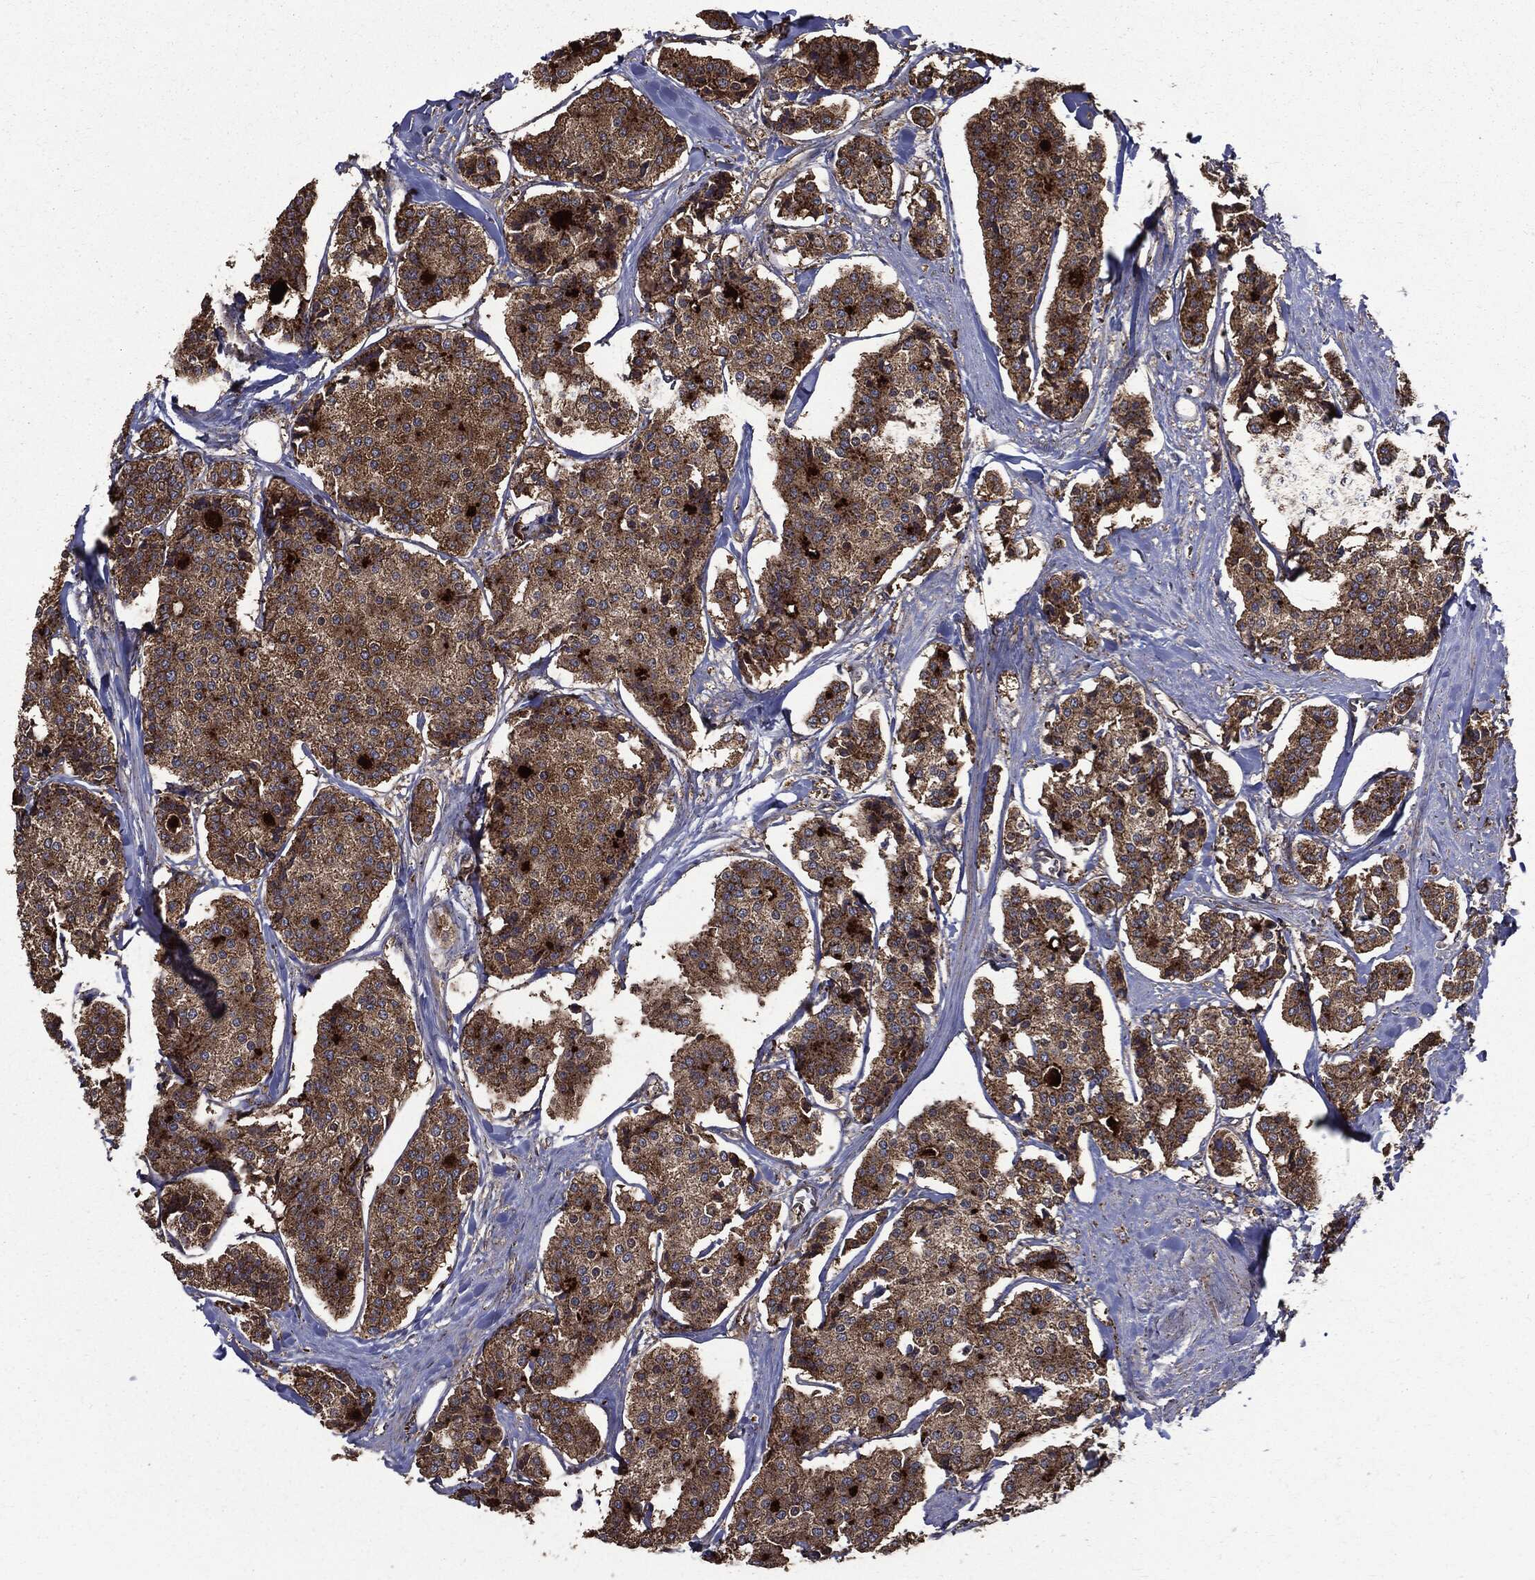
{"staining": {"intensity": "moderate", "quantity": ">75%", "location": "cytoplasmic/membranous"}, "tissue": "carcinoid", "cell_type": "Tumor cells", "image_type": "cancer", "snomed": [{"axis": "morphology", "description": "Carcinoid, malignant, NOS"}, {"axis": "topography", "description": "Small intestine"}], "caption": "Malignant carcinoid stained with IHC reveals moderate cytoplasmic/membranous expression in approximately >75% of tumor cells. The protein is stained brown, and the nuclei are stained in blue (DAB (3,3'-diaminobenzidine) IHC with brightfield microscopy, high magnification).", "gene": "PDCD6IP", "patient": {"sex": "female", "age": 65}}